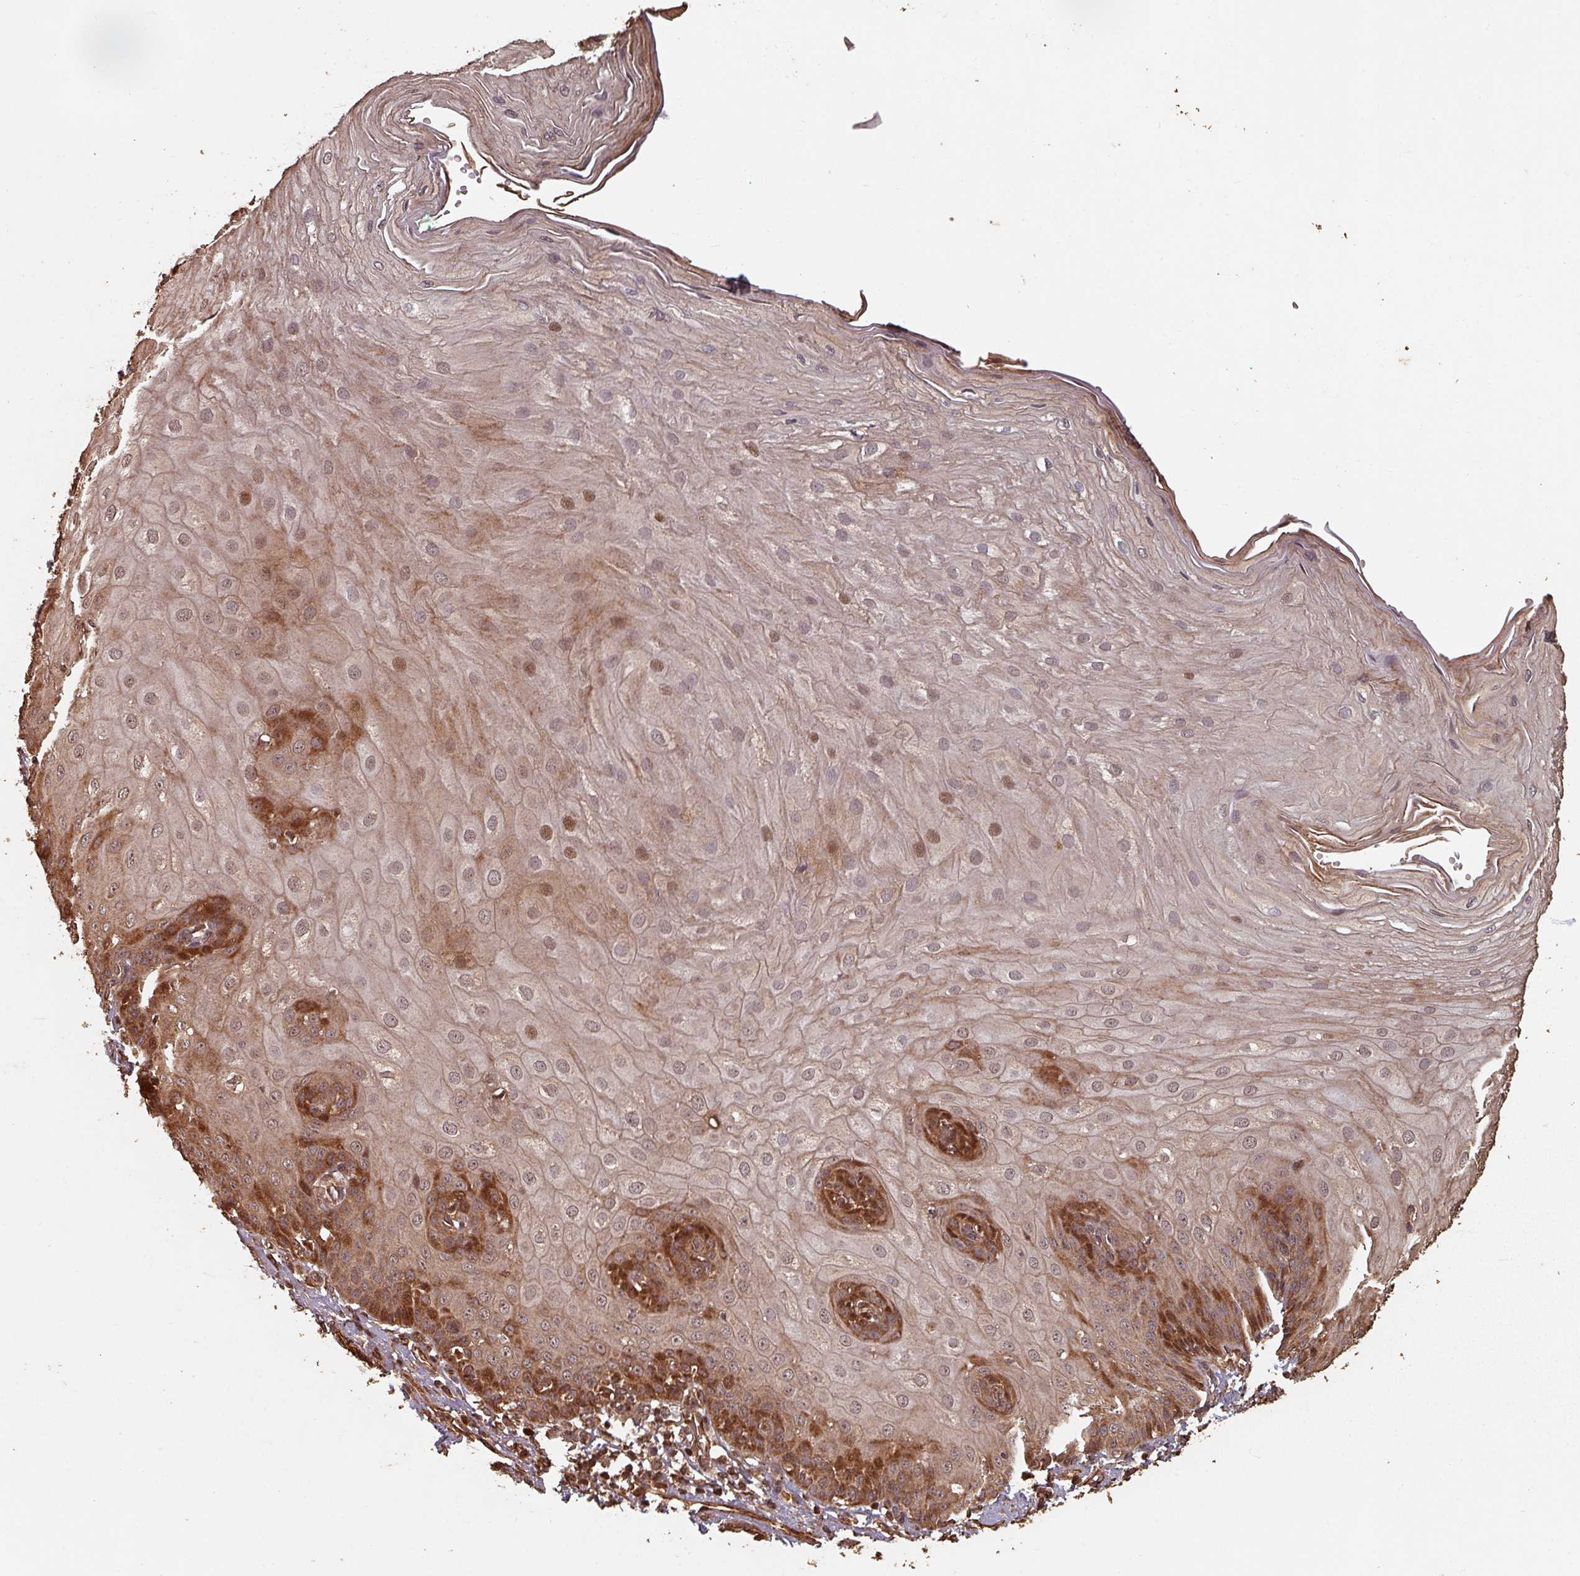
{"staining": {"intensity": "strong", "quantity": "25%-75%", "location": "cytoplasmic/membranous,nuclear"}, "tissue": "esophagus", "cell_type": "Squamous epithelial cells", "image_type": "normal", "snomed": [{"axis": "morphology", "description": "Normal tissue, NOS"}, {"axis": "topography", "description": "Esophagus"}], "caption": "Unremarkable esophagus reveals strong cytoplasmic/membranous,nuclear staining in approximately 25%-75% of squamous epithelial cells, visualized by immunohistochemistry.", "gene": "EID1", "patient": {"sex": "male", "age": 69}}